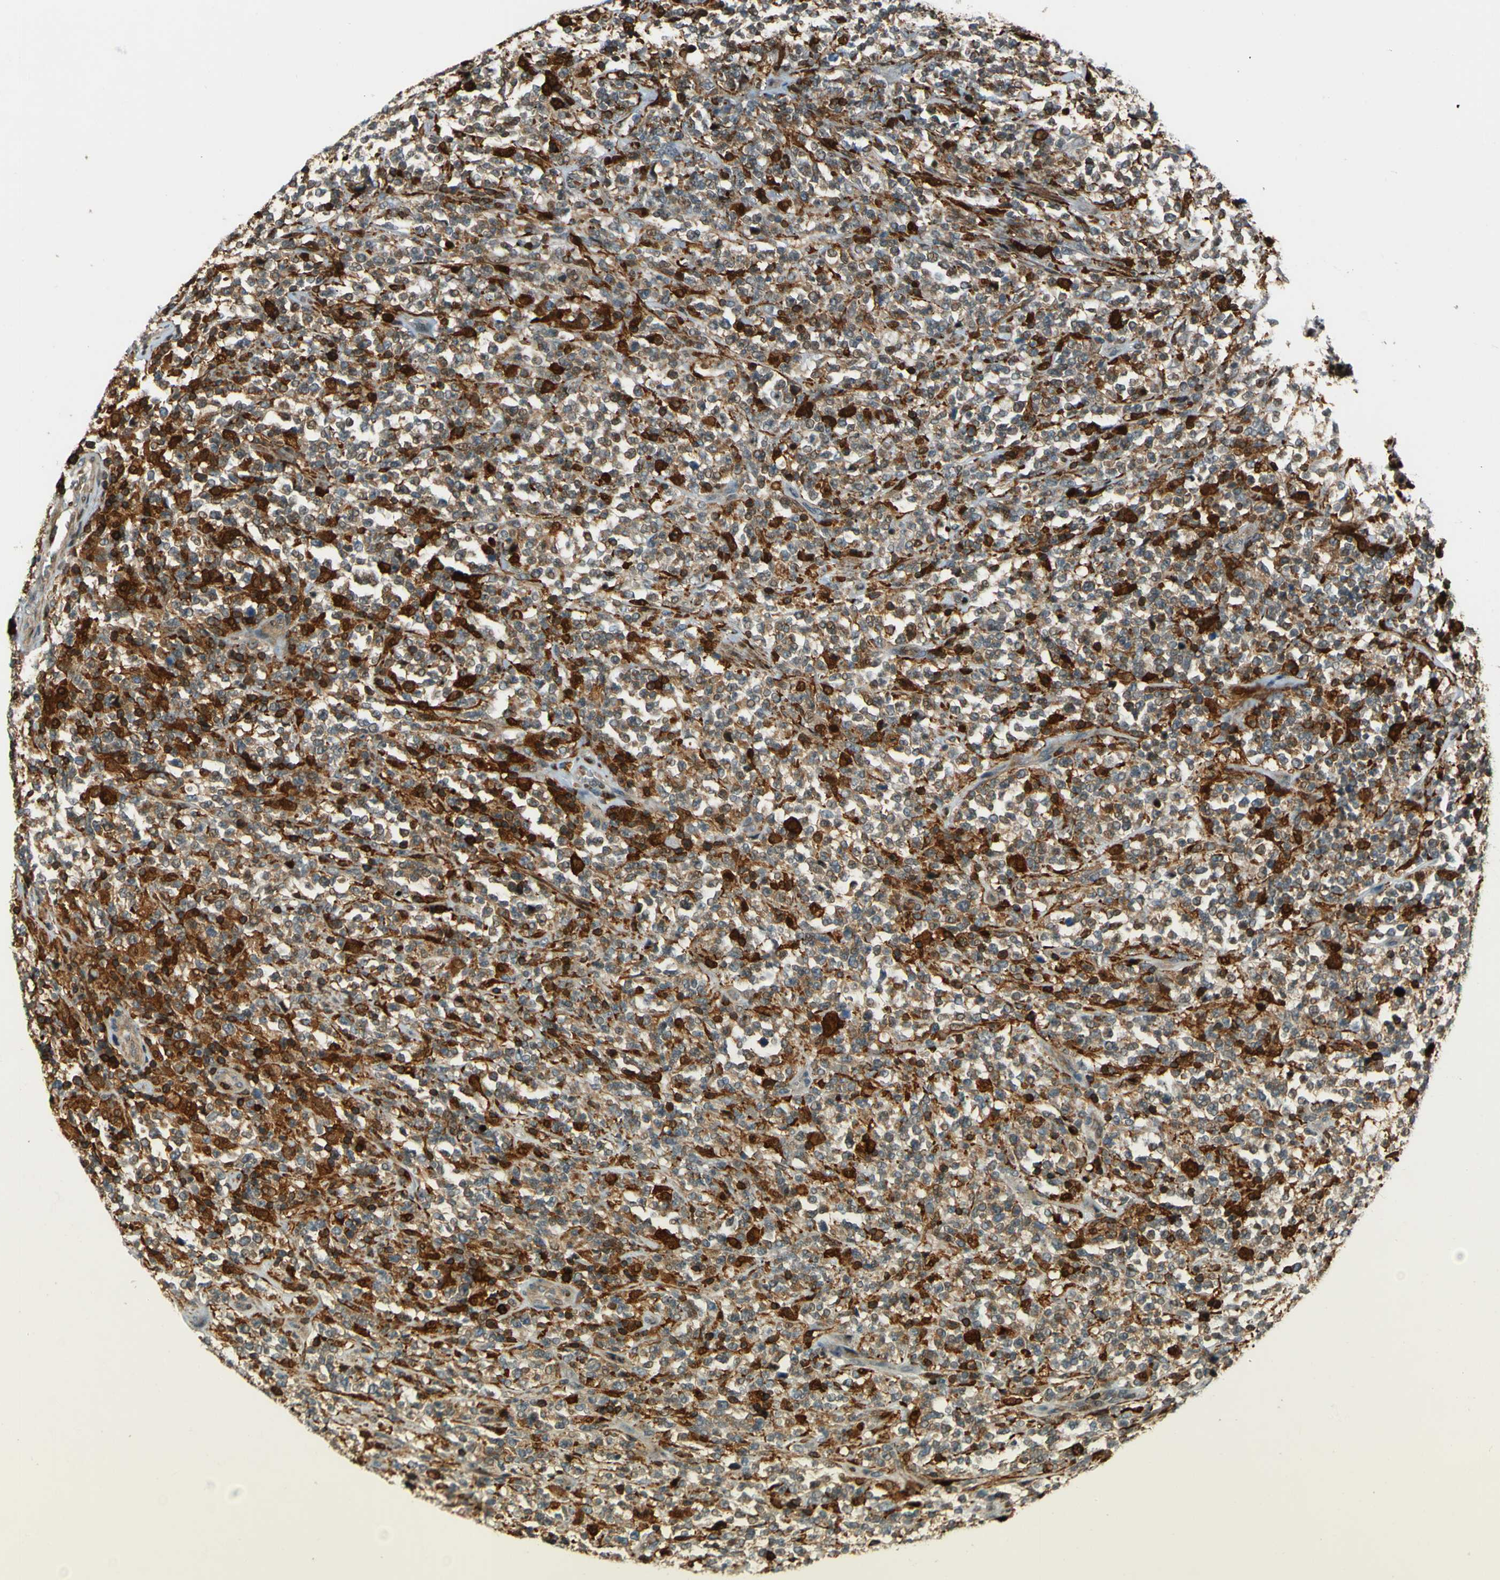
{"staining": {"intensity": "moderate", "quantity": ">75%", "location": "cytoplasmic/membranous"}, "tissue": "lymphoma", "cell_type": "Tumor cells", "image_type": "cancer", "snomed": [{"axis": "morphology", "description": "Malignant lymphoma, non-Hodgkin's type, High grade"}, {"axis": "topography", "description": "Soft tissue"}], "caption": "A brown stain labels moderate cytoplasmic/membranous positivity of a protein in lymphoma tumor cells. The staining is performed using DAB brown chromogen to label protein expression. The nuclei are counter-stained blue using hematoxylin.", "gene": "PCDHB5", "patient": {"sex": "male", "age": 18}}